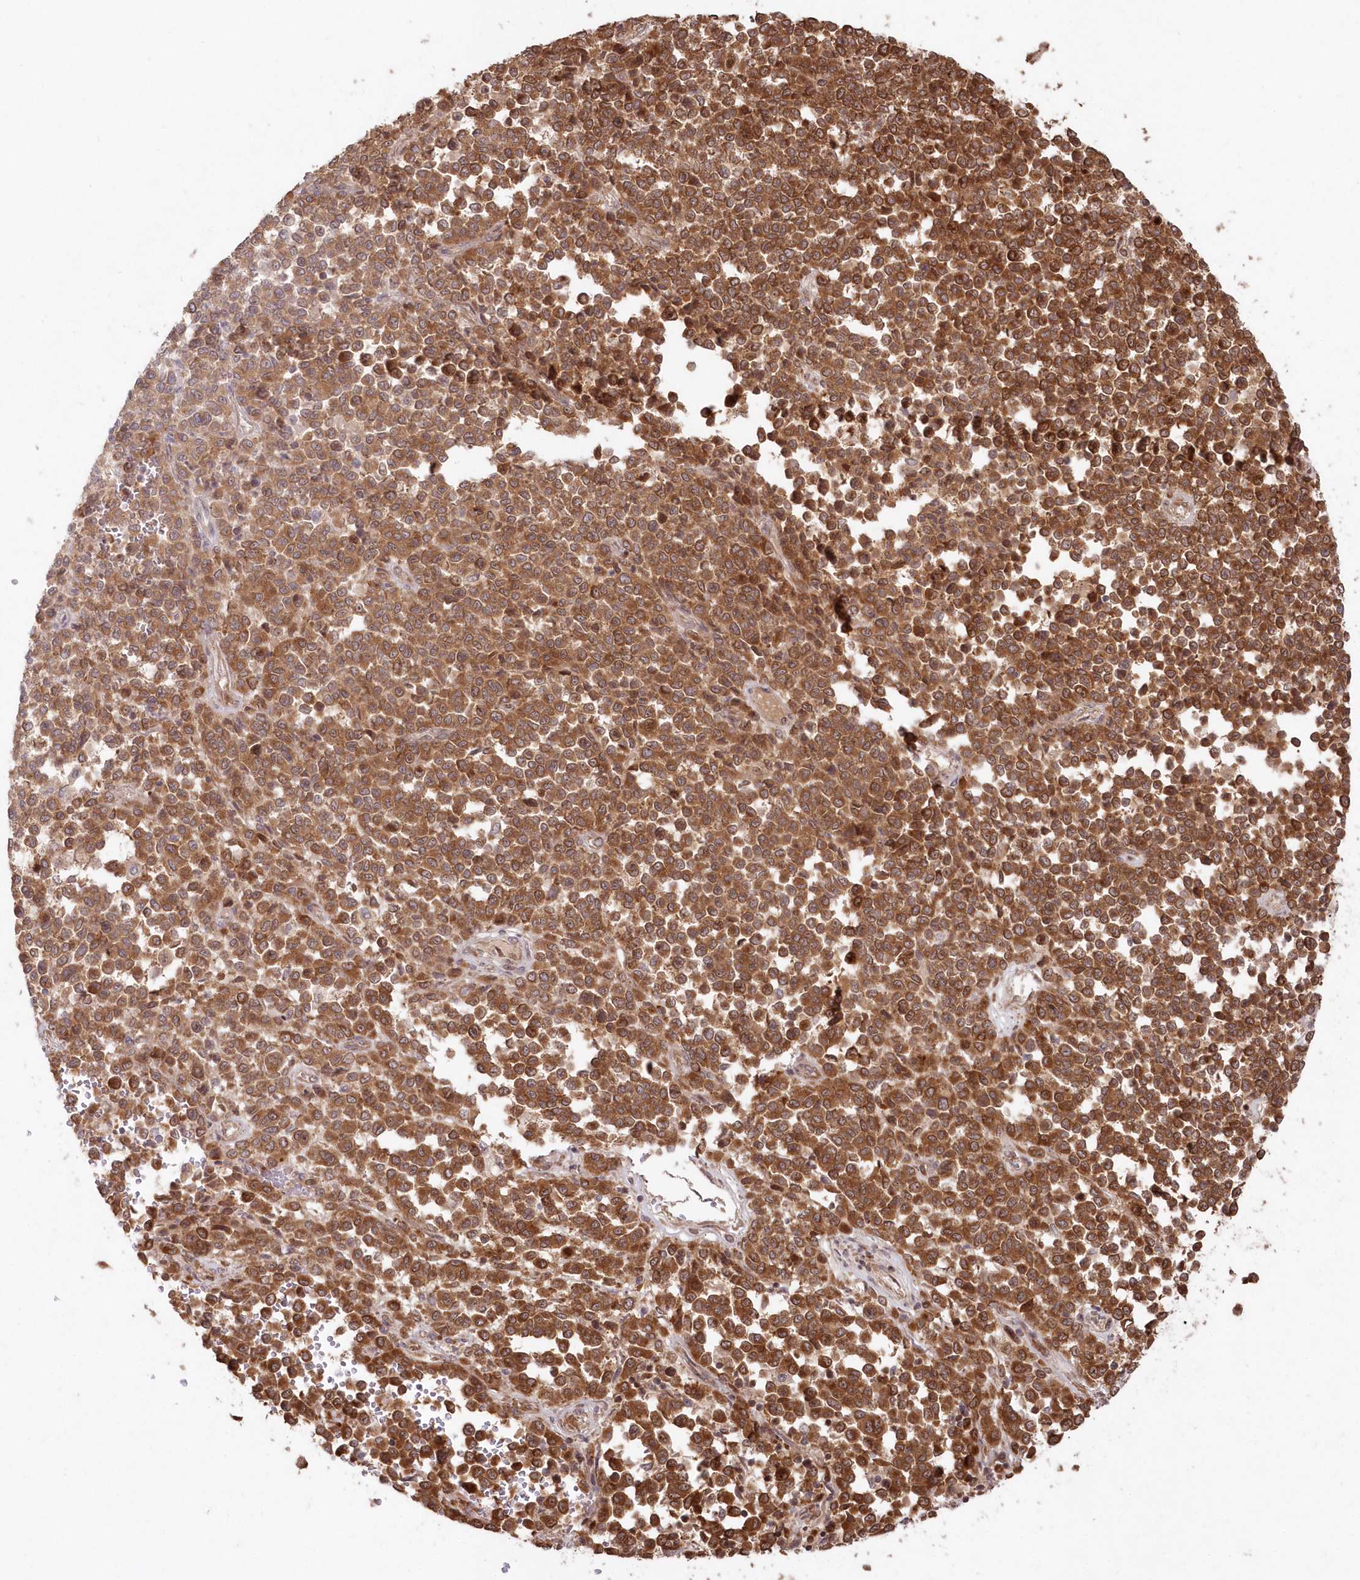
{"staining": {"intensity": "strong", "quantity": ">75%", "location": "cytoplasmic/membranous"}, "tissue": "melanoma", "cell_type": "Tumor cells", "image_type": "cancer", "snomed": [{"axis": "morphology", "description": "Malignant melanoma, Metastatic site"}, {"axis": "topography", "description": "Pancreas"}], "caption": "This is an image of immunohistochemistry (IHC) staining of malignant melanoma (metastatic site), which shows strong expression in the cytoplasmic/membranous of tumor cells.", "gene": "SERINC1", "patient": {"sex": "female", "age": 30}}